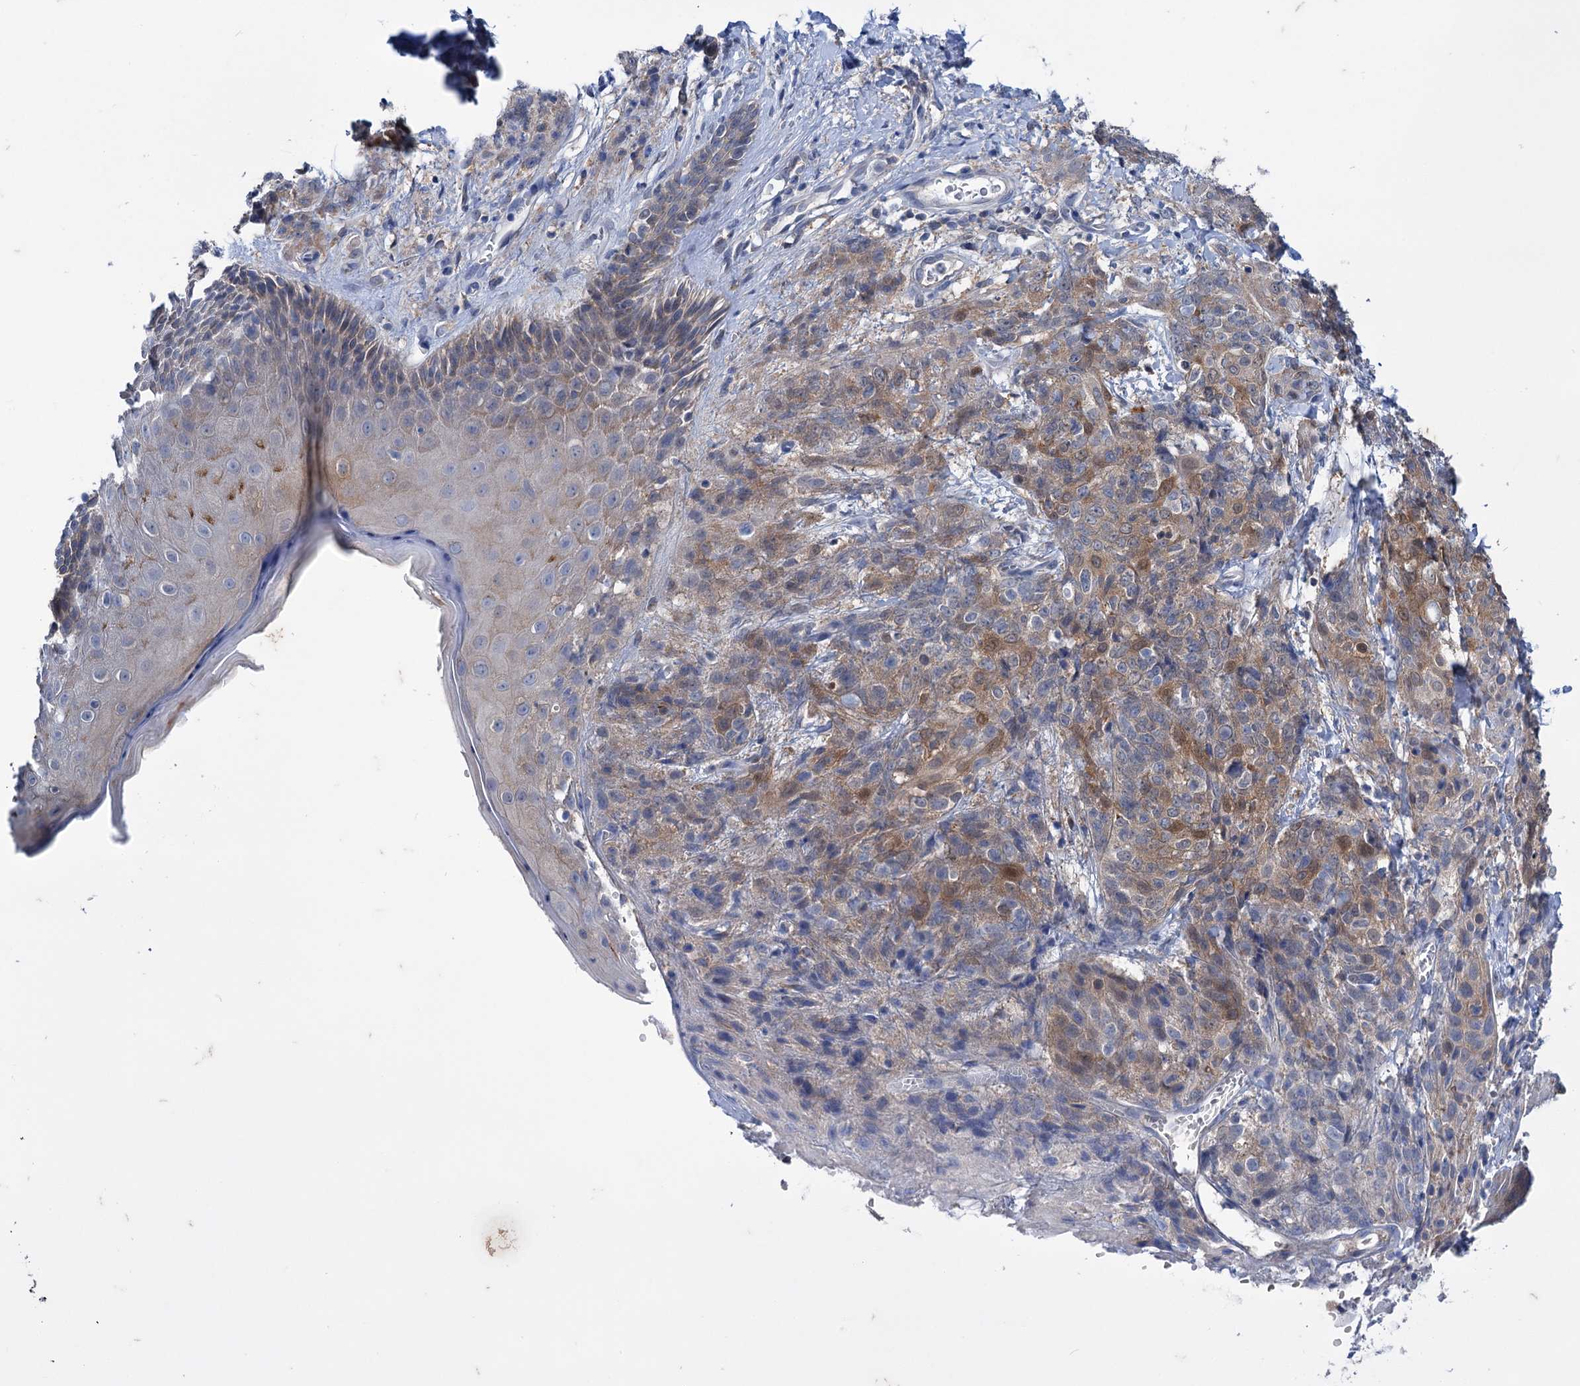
{"staining": {"intensity": "moderate", "quantity": "25%-75%", "location": "cytoplasmic/membranous,nuclear"}, "tissue": "skin cancer", "cell_type": "Tumor cells", "image_type": "cancer", "snomed": [{"axis": "morphology", "description": "Squamous cell carcinoma, NOS"}, {"axis": "topography", "description": "Skin"}, {"axis": "topography", "description": "Vulva"}], "caption": "Human skin cancer (squamous cell carcinoma) stained with a brown dye reveals moderate cytoplasmic/membranous and nuclear positive expression in approximately 25%-75% of tumor cells.", "gene": "MID1IP1", "patient": {"sex": "female", "age": 85}}